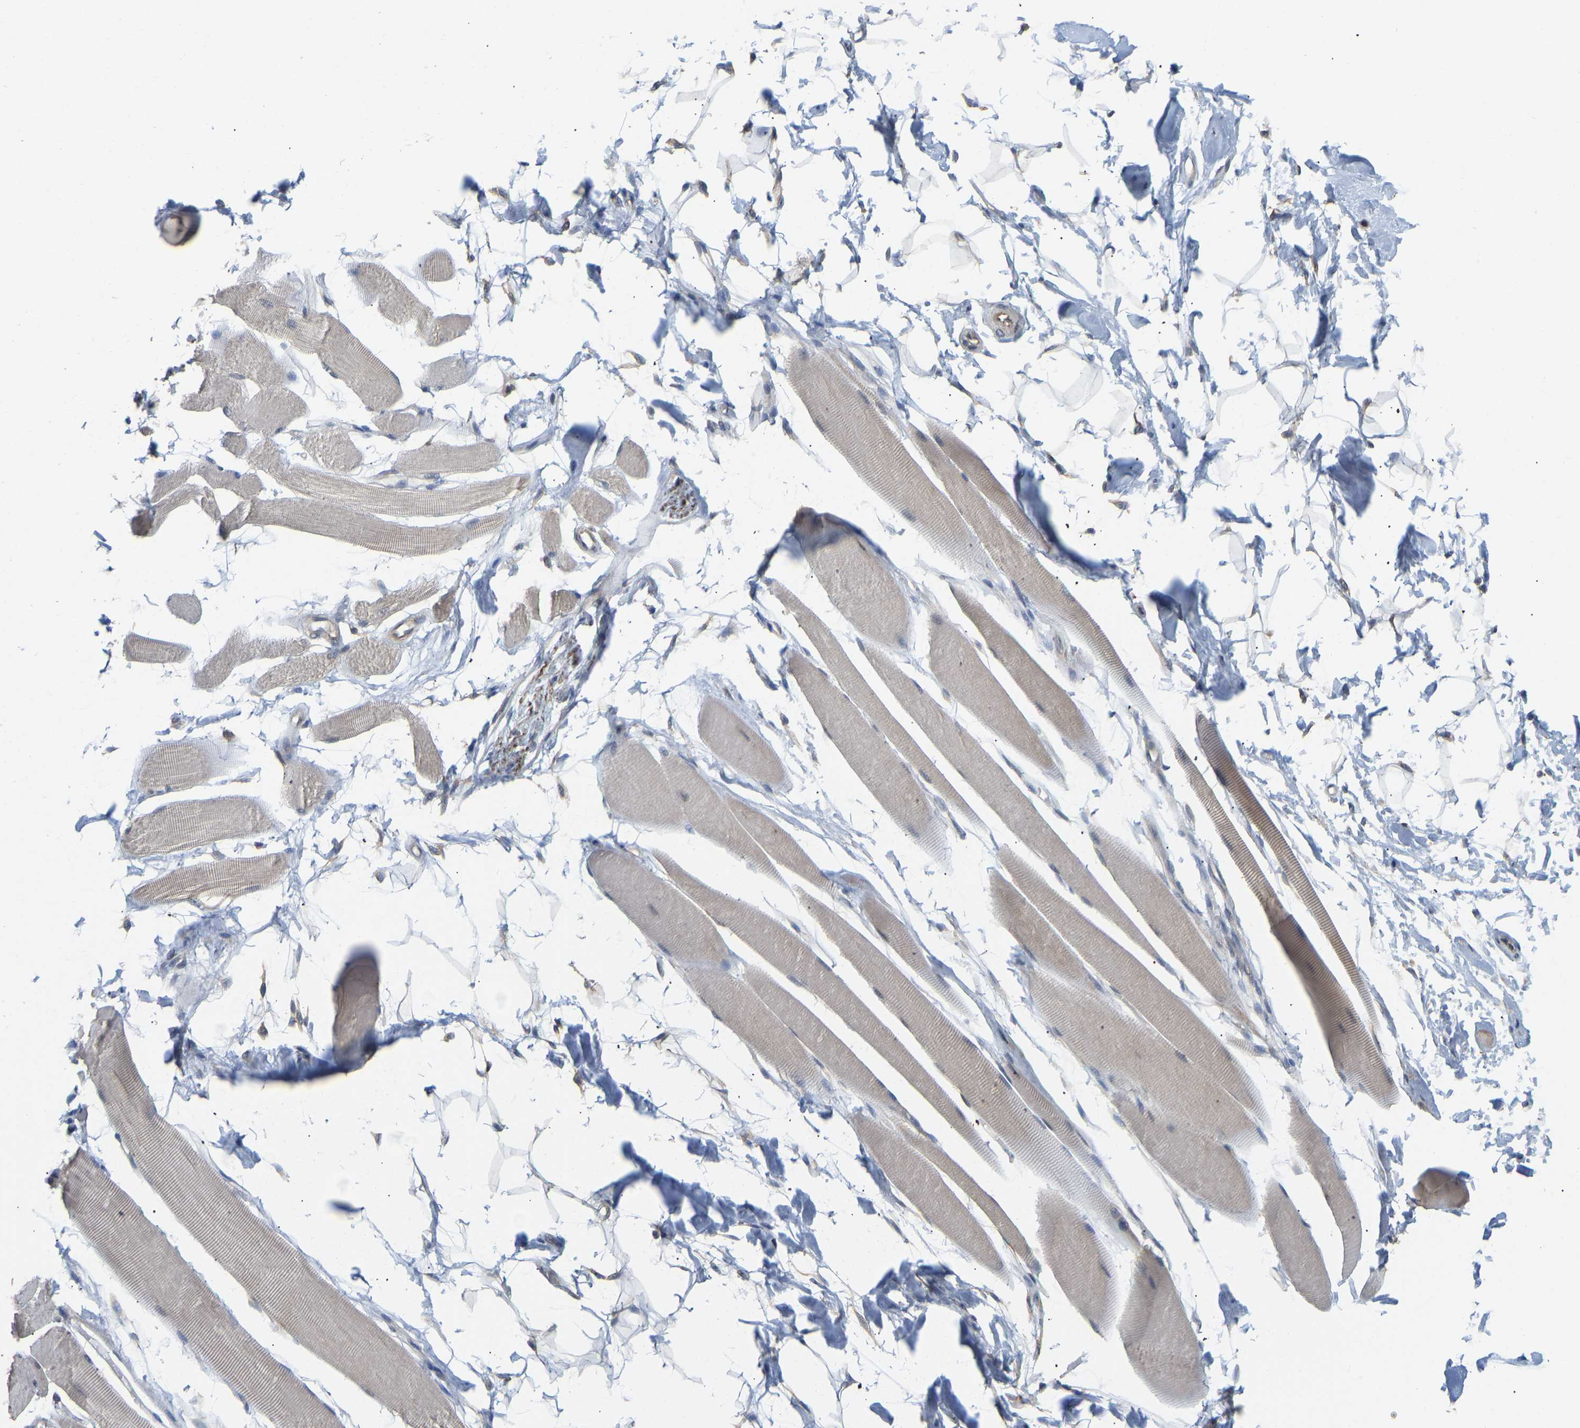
{"staining": {"intensity": "weak", "quantity": "<25%", "location": "cytoplasmic/membranous"}, "tissue": "skeletal muscle", "cell_type": "Myocytes", "image_type": "normal", "snomed": [{"axis": "morphology", "description": "Normal tissue, NOS"}, {"axis": "topography", "description": "Skeletal muscle"}, {"axis": "topography", "description": "Peripheral nerve tissue"}], "caption": "The immunohistochemistry (IHC) image has no significant staining in myocytes of skeletal muscle. (DAB (3,3'-diaminobenzidine) IHC with hematoxylin counter stain).", "gene": "BEND3", "patient": {"sex": "female", "age": 84}}